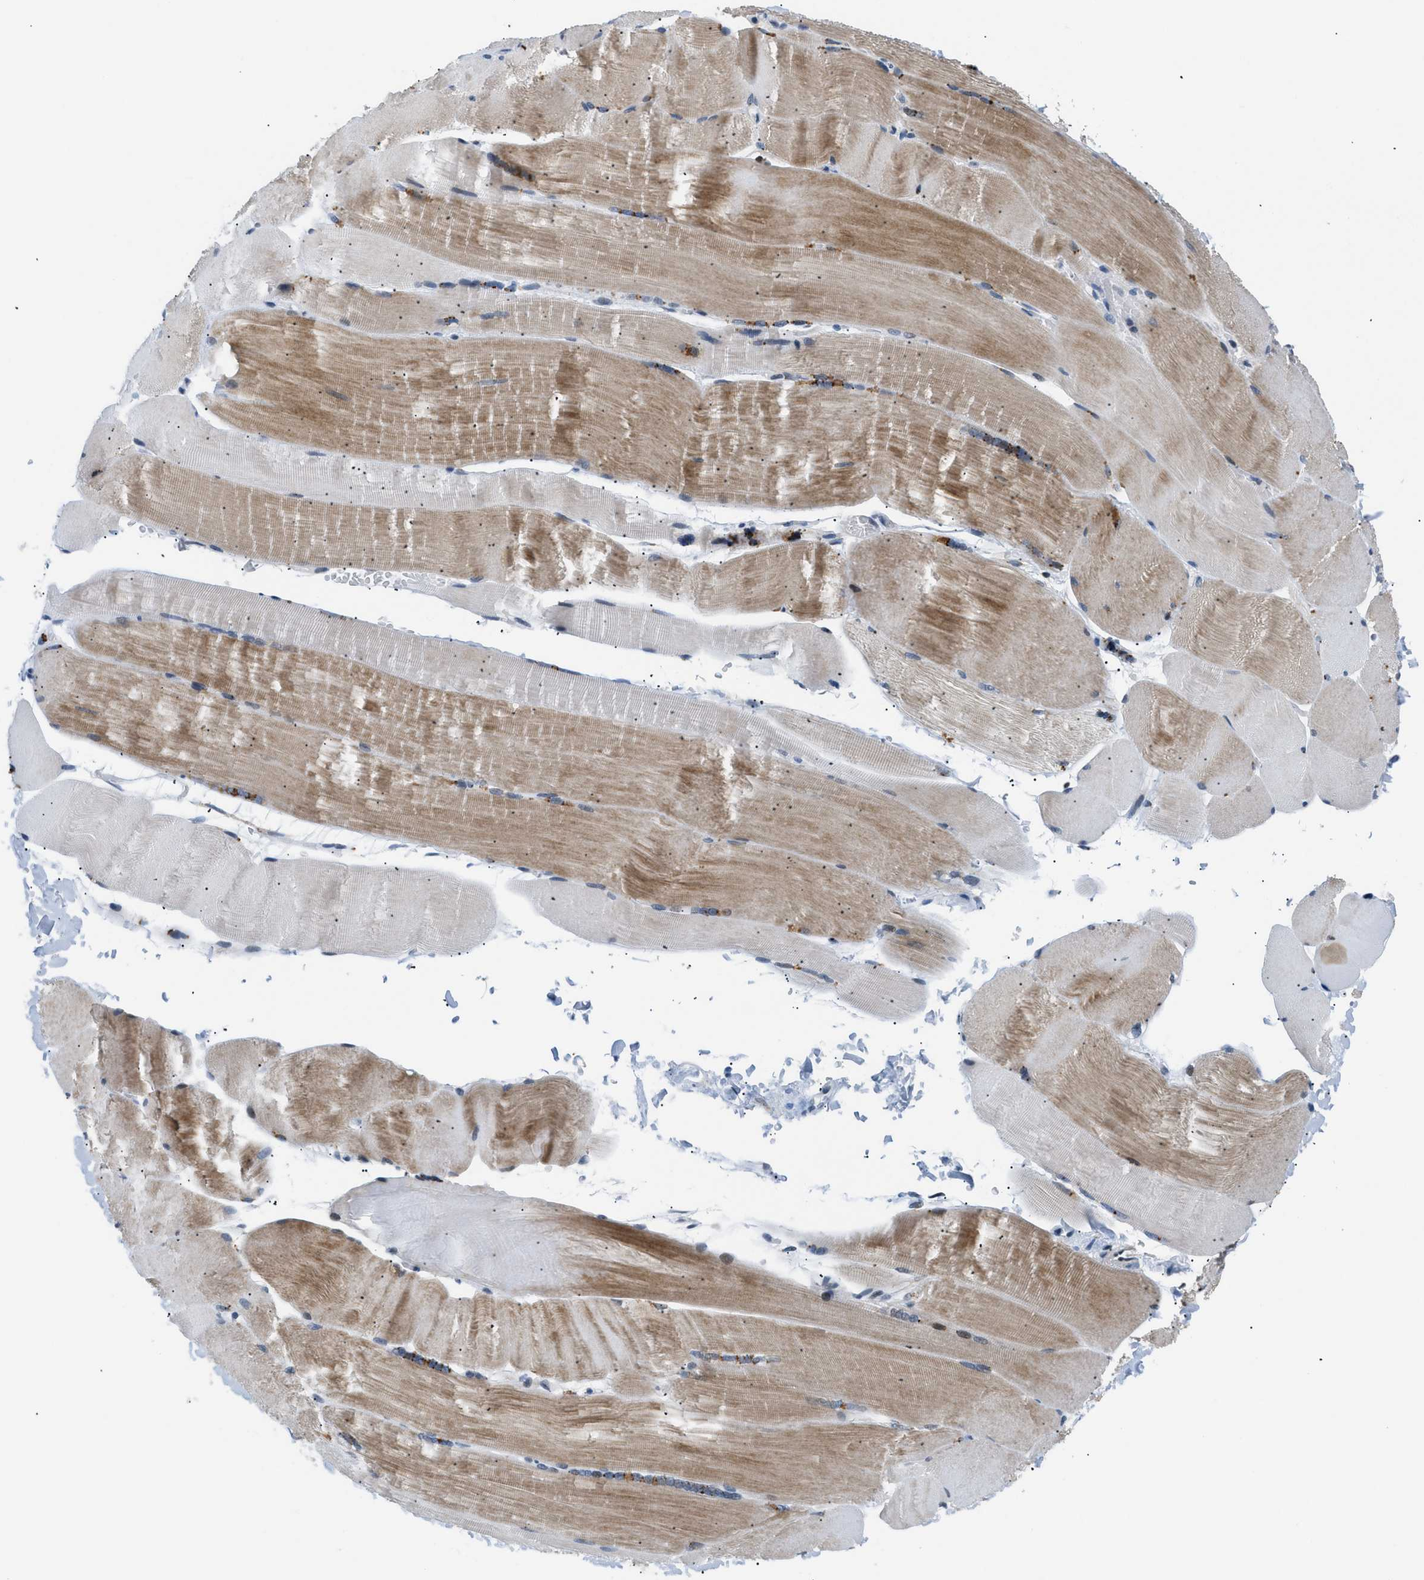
{"staining": {"intensity": "moderate", "quantity": "25%-75%", "location": "cytoplasmic/membranous"}, "tissue": "skeletal muscle", "cell_type": "Myocytes", "image_type": "normal", "snomed": [{"axis": "morphology", "description": "Normal tissue, NOS"}, {"axis": "topography", "description": "Skin"}, {"axis": "topography", "description": "Skeletal muscle"}], "caption": "Protein expression analysis of unremarkable human skeletal muscle reveals moderate cytoplasmic/membranous positivity in about 25%-75% of myocytes.", "gene": "KCNC3", "patient": {"sex": "male", "age": 83}}